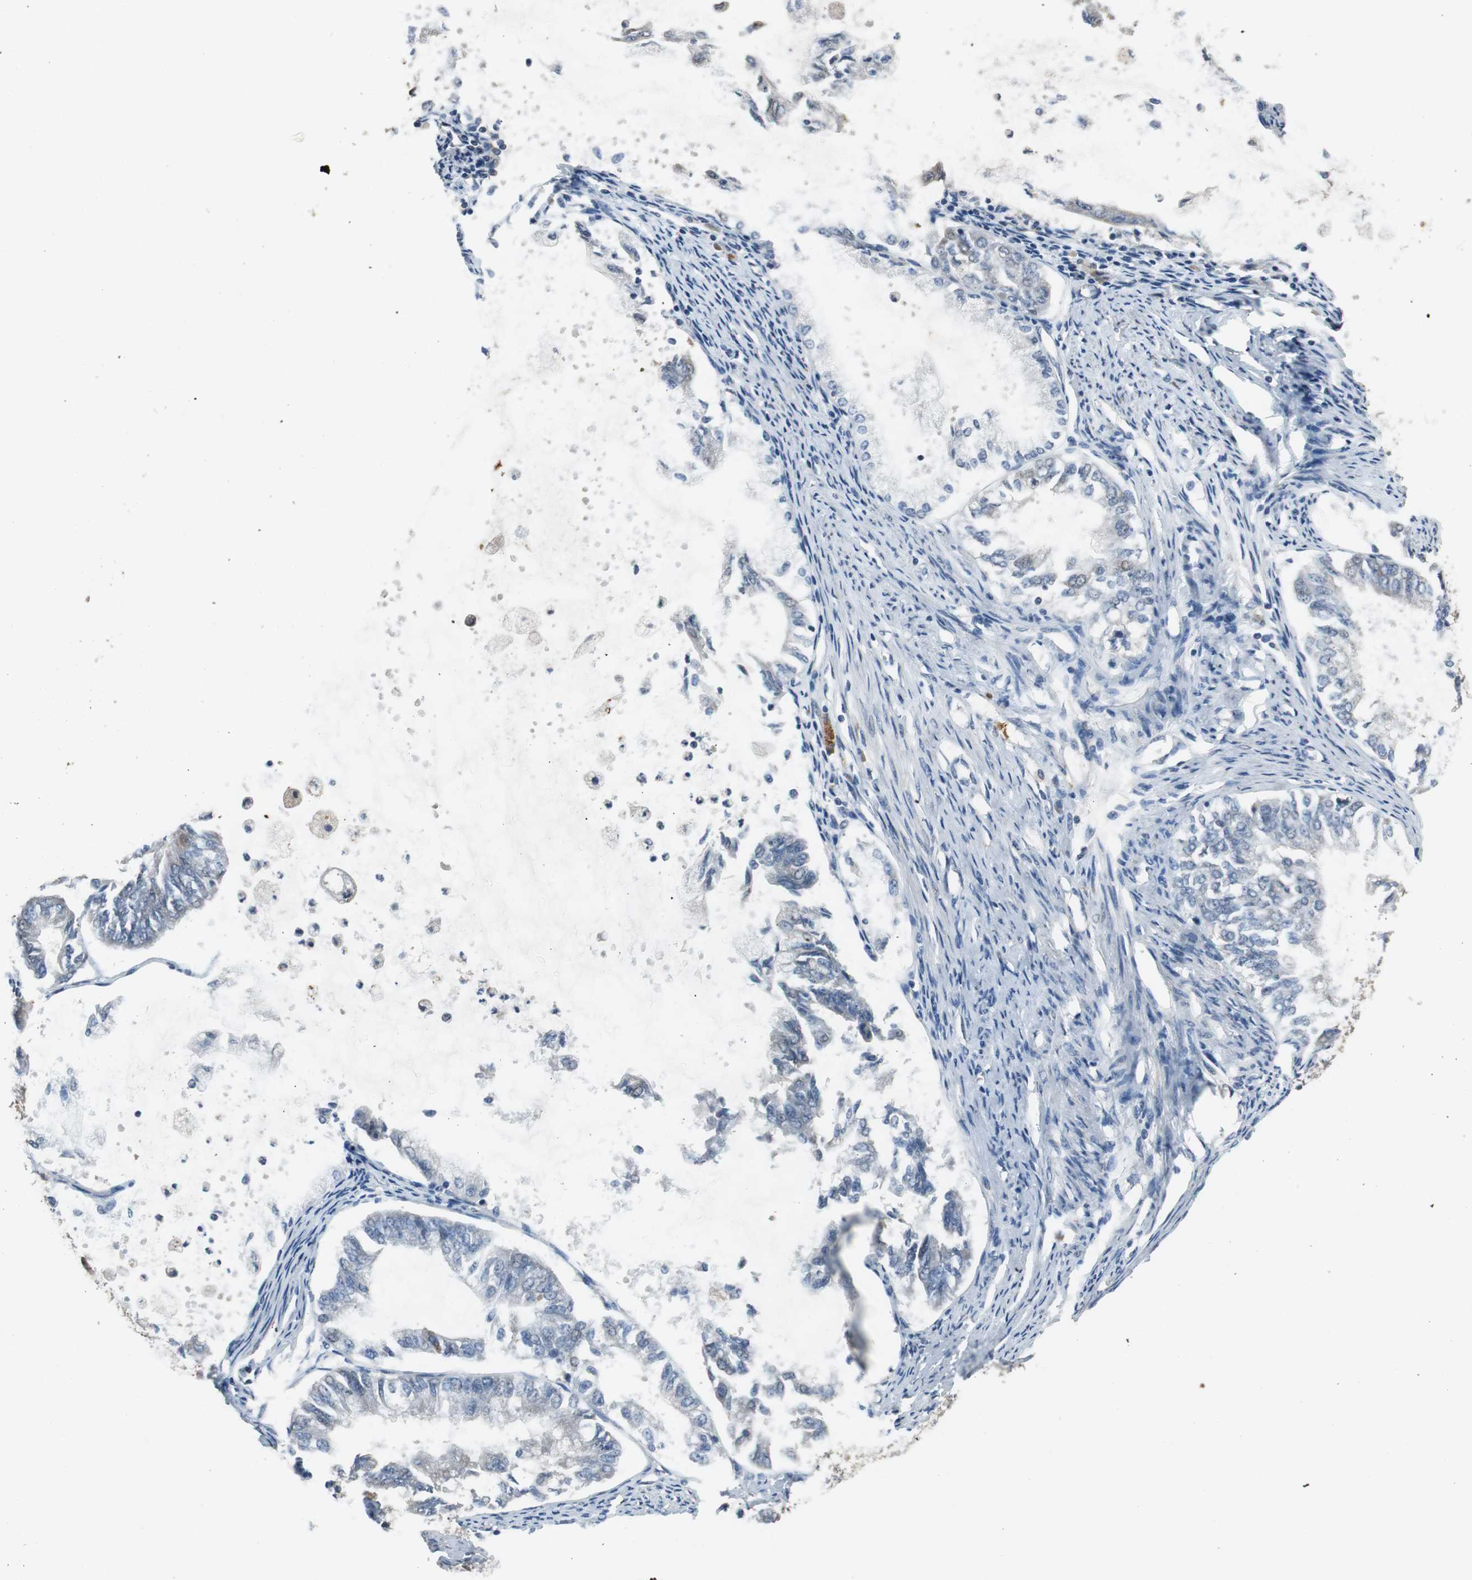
{"staining": {"intensity": "negative", "quantity": "none", "location": "none"}, "tissue": "endometrial cancer", "cell_type": "Tumor cells", "image_type": "cancer", "snomed": [{"axis": "morphology", "description": "Adenocarcinoma, NOS"}, {"axis": "topography", "description": "Endometrium"}], "caption": "A histopathology image of endometrial cancer stained for a protein shows no brown staining in tumor cells. Brightfield microscopy of IHC stained with DAB (3,3'-diaminobenzidine) (brown) and hematoxylin (blue), captured at high magnification.", "gene": "PI4KB", "patient": {"sex": "female", "age": 86}}